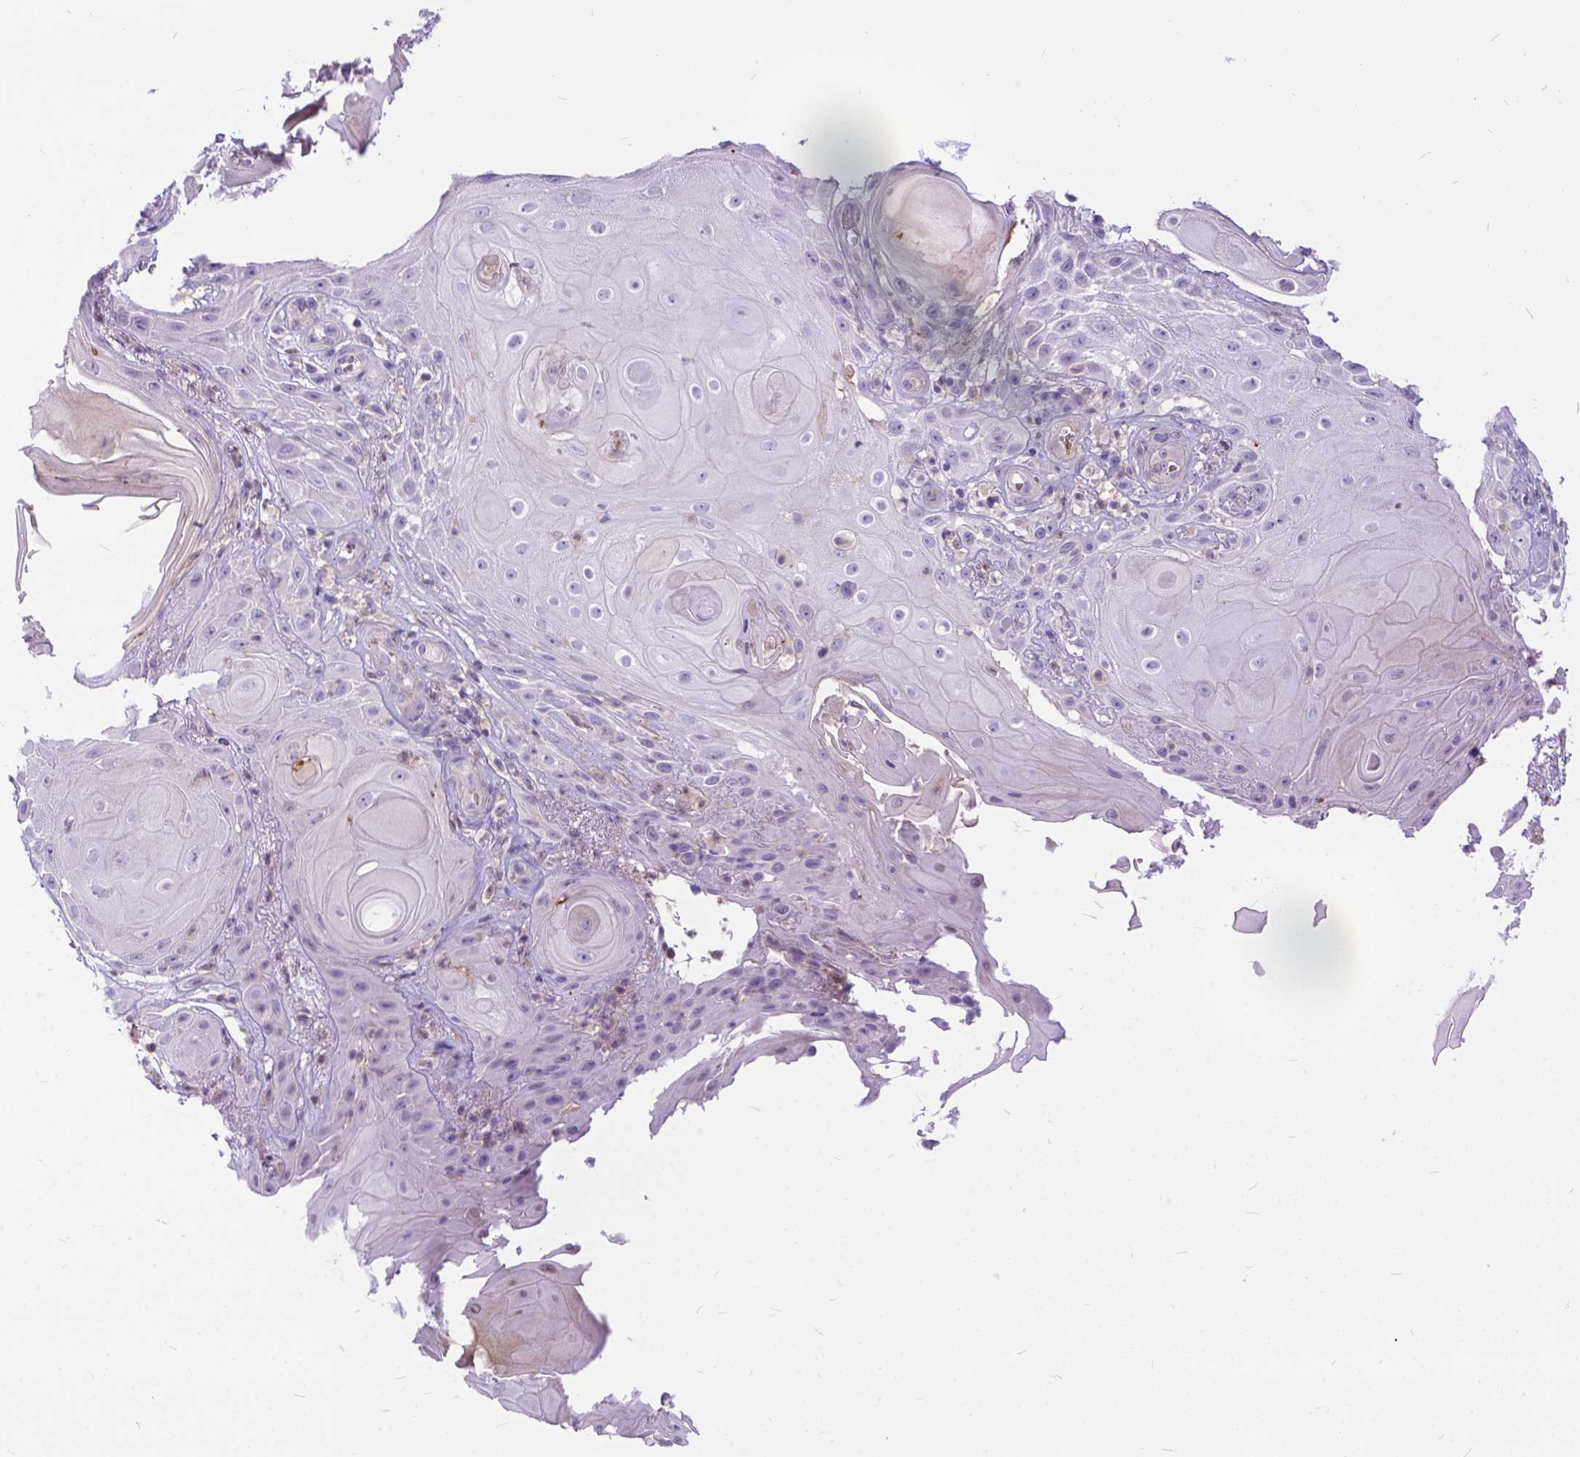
{"staining": {"intensity": "weak", "quantity": "<25%", "location": "cytoplasmic/membranous"}, "tissue": "skin cancer", "cell_type": "Tumor cells", "image_type": "cancer", "snomed": [{"axis": "morphology", "description": "Squamous cell carcinoma, NOS"}, {"axis": "topography", "description": "Skin"}], "caption": "A micrograph of skin squamous cell carcinoma stained for a protein demonstrates no brown staining in tumor cells.", "gene": "TMEM169", "patient": {"sex": "male", "age": 62}}